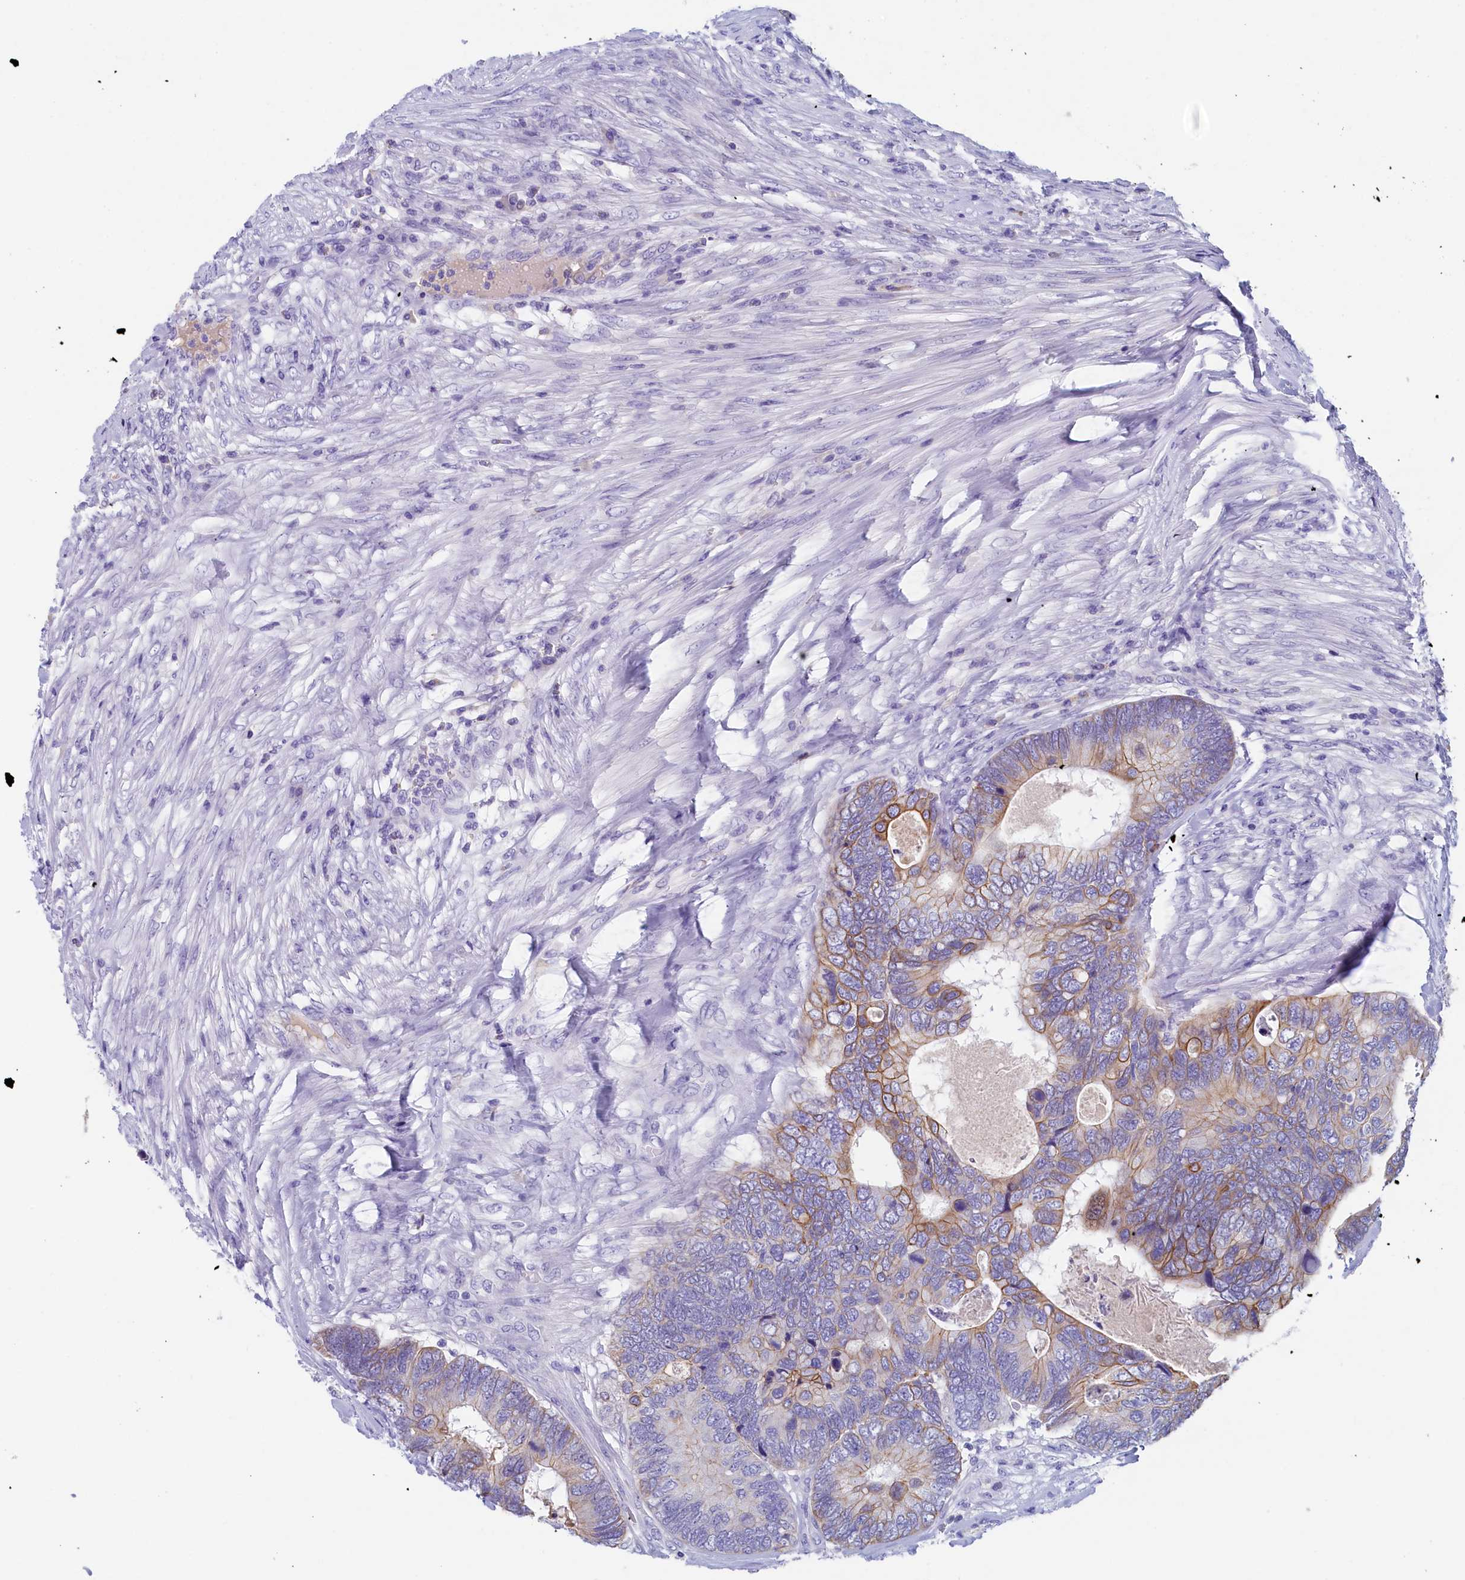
{"staining": {"intensity": "moderate", "quantity": "25%-75%", "location": "cytoplasmic/membranous"}, "tissue": "colorectal cancer", "cell_type": "Tumor cells", "image_type": "cancer", "snomed": [{"axis": "morphology", "description": "Adenocarcinoma, NOS"}, {"axis": "topography", "description": "Colon"}], "caption": "Approximately 25%-75% of tumor cells in human colorectal cancer (adenocarcinoma) exhibit moderate cytoplasmic/membranous protein positivity as visualized by brown immunohistochemical staining.", "gene": "GUCA1C", "patient": {"sex": "female", "age": 67}}